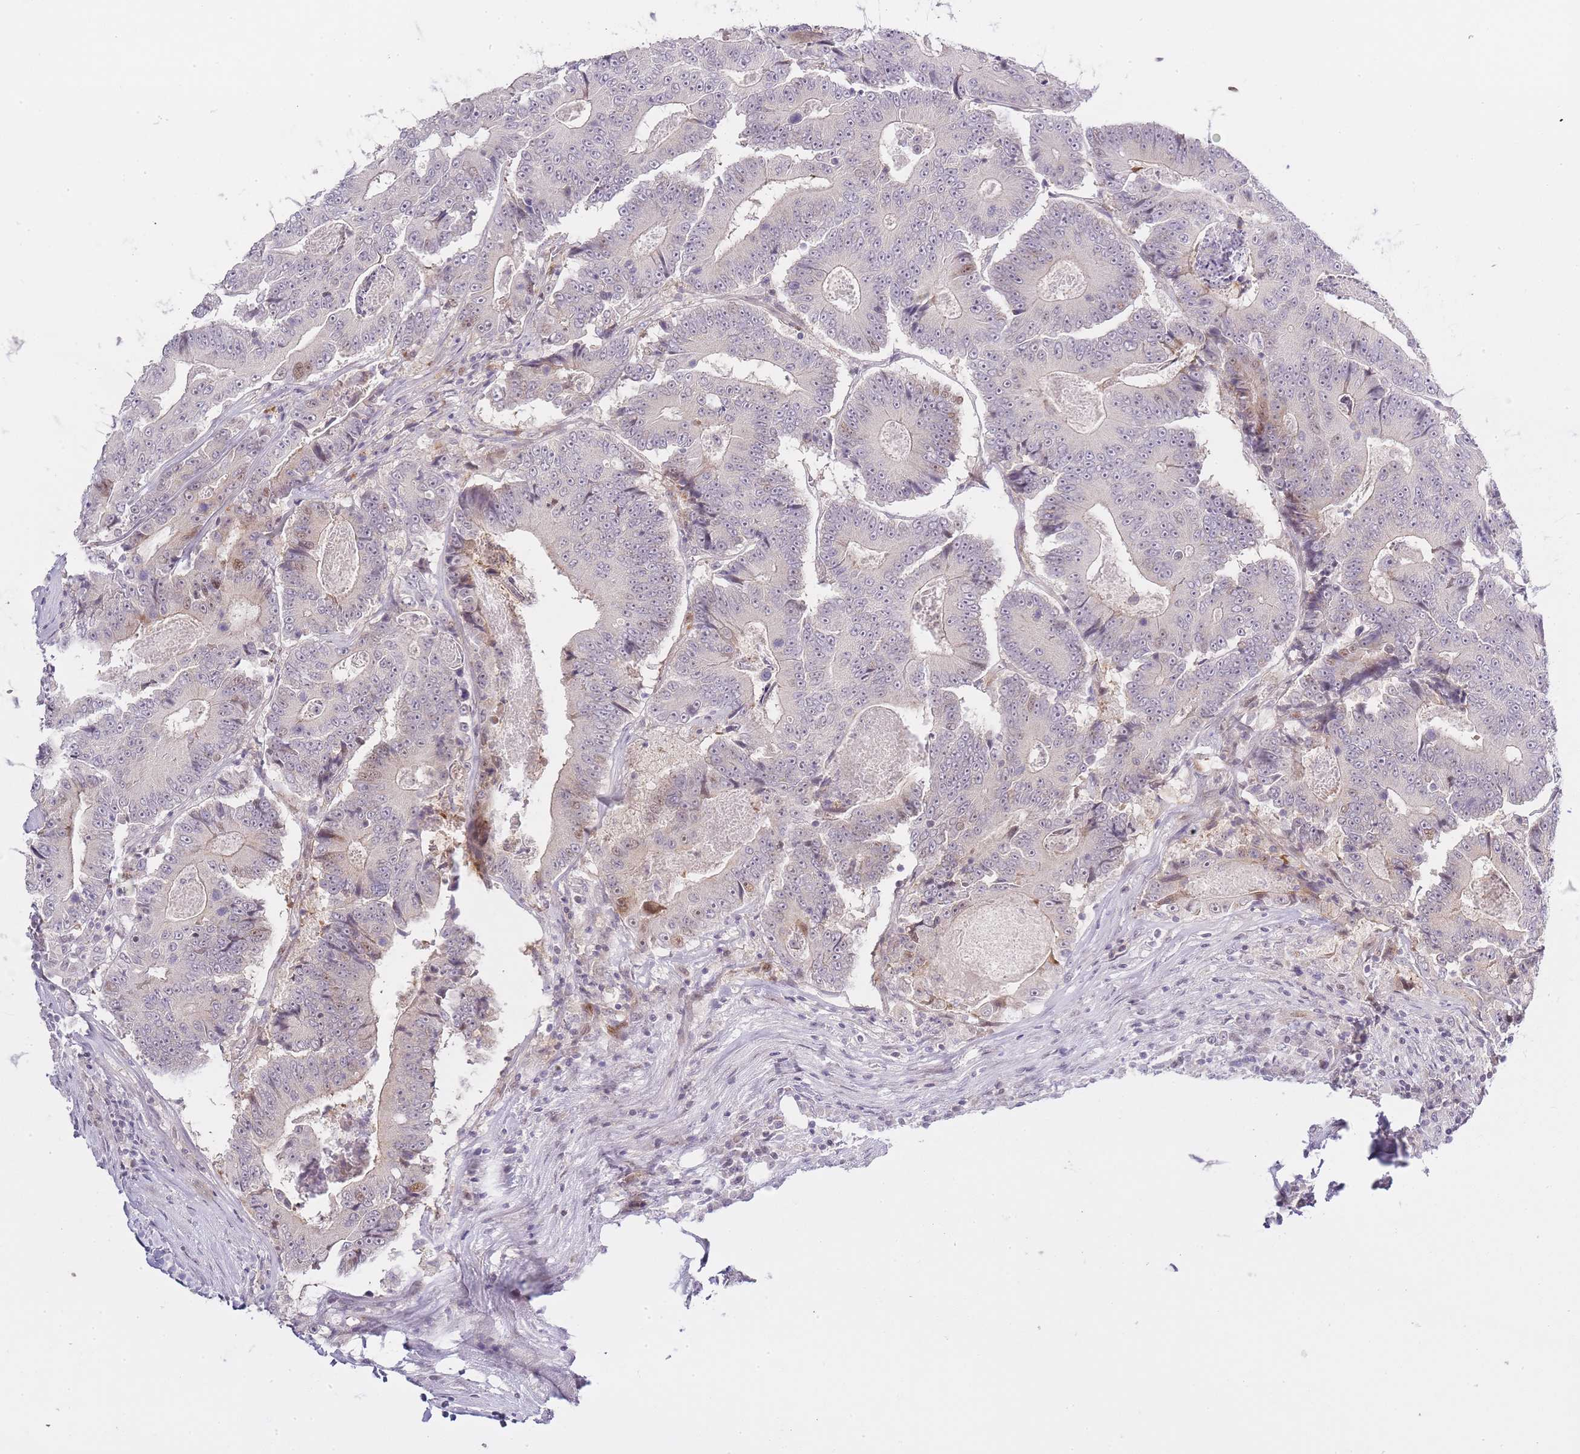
{"staining": {"intensity": "negative", "quantity": "none", "location": "none"}, "tissue": "colorectal cancer", "cell_type": "Tumor cells", "image_type": "cancer", "snomed": [{"axis": "morphology", "description": "Adenocarcinoma, NOS"}, {"axis": "topography", "description": "Colon"}], "caption": "The photomicrograph shows no significant expression in tumor cells of colorectal adenocarcinoma.", "gene": "OGG1", "patient": {"sex": "male", "age": 83}}